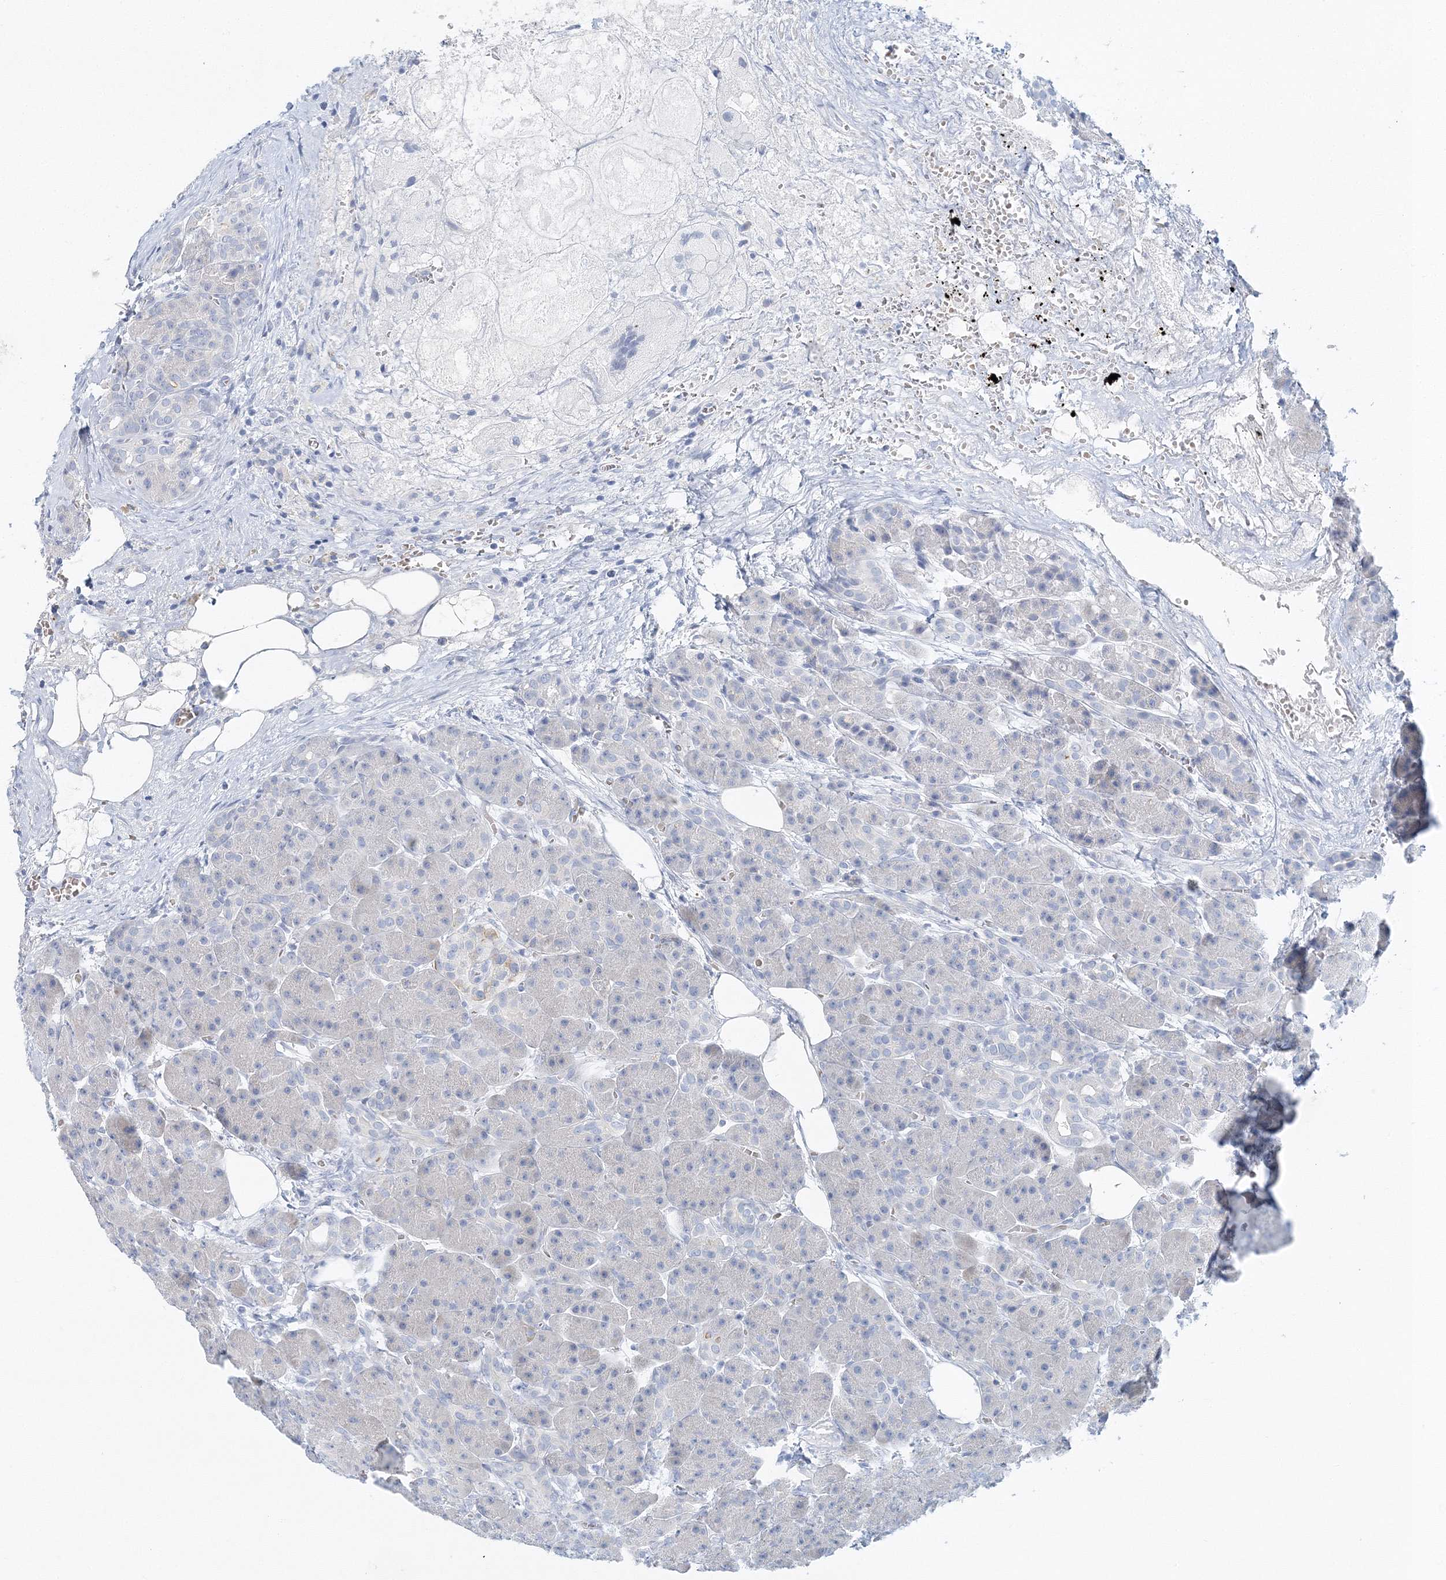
{"staining": {"intensity": "negative", "quantity": "none", "location": "none"}, "tissue": "pancreas", "cell_type": "Exocrine glandular cells", "image_type": "normal", "snomed": [{"axis": "morphology", "description": "Normal tissue, NOS"}, {"axis": "topography", "description": "Pancreas"}], "caption": "Protein analysis of unremarkable pancreas shows no significant expression in exocrine glandular cells. (Immunohistochemistry, brightfield microscopy, high magnification).", "gene": "VILL", "patient": {"sex": "male", "age": 63}}